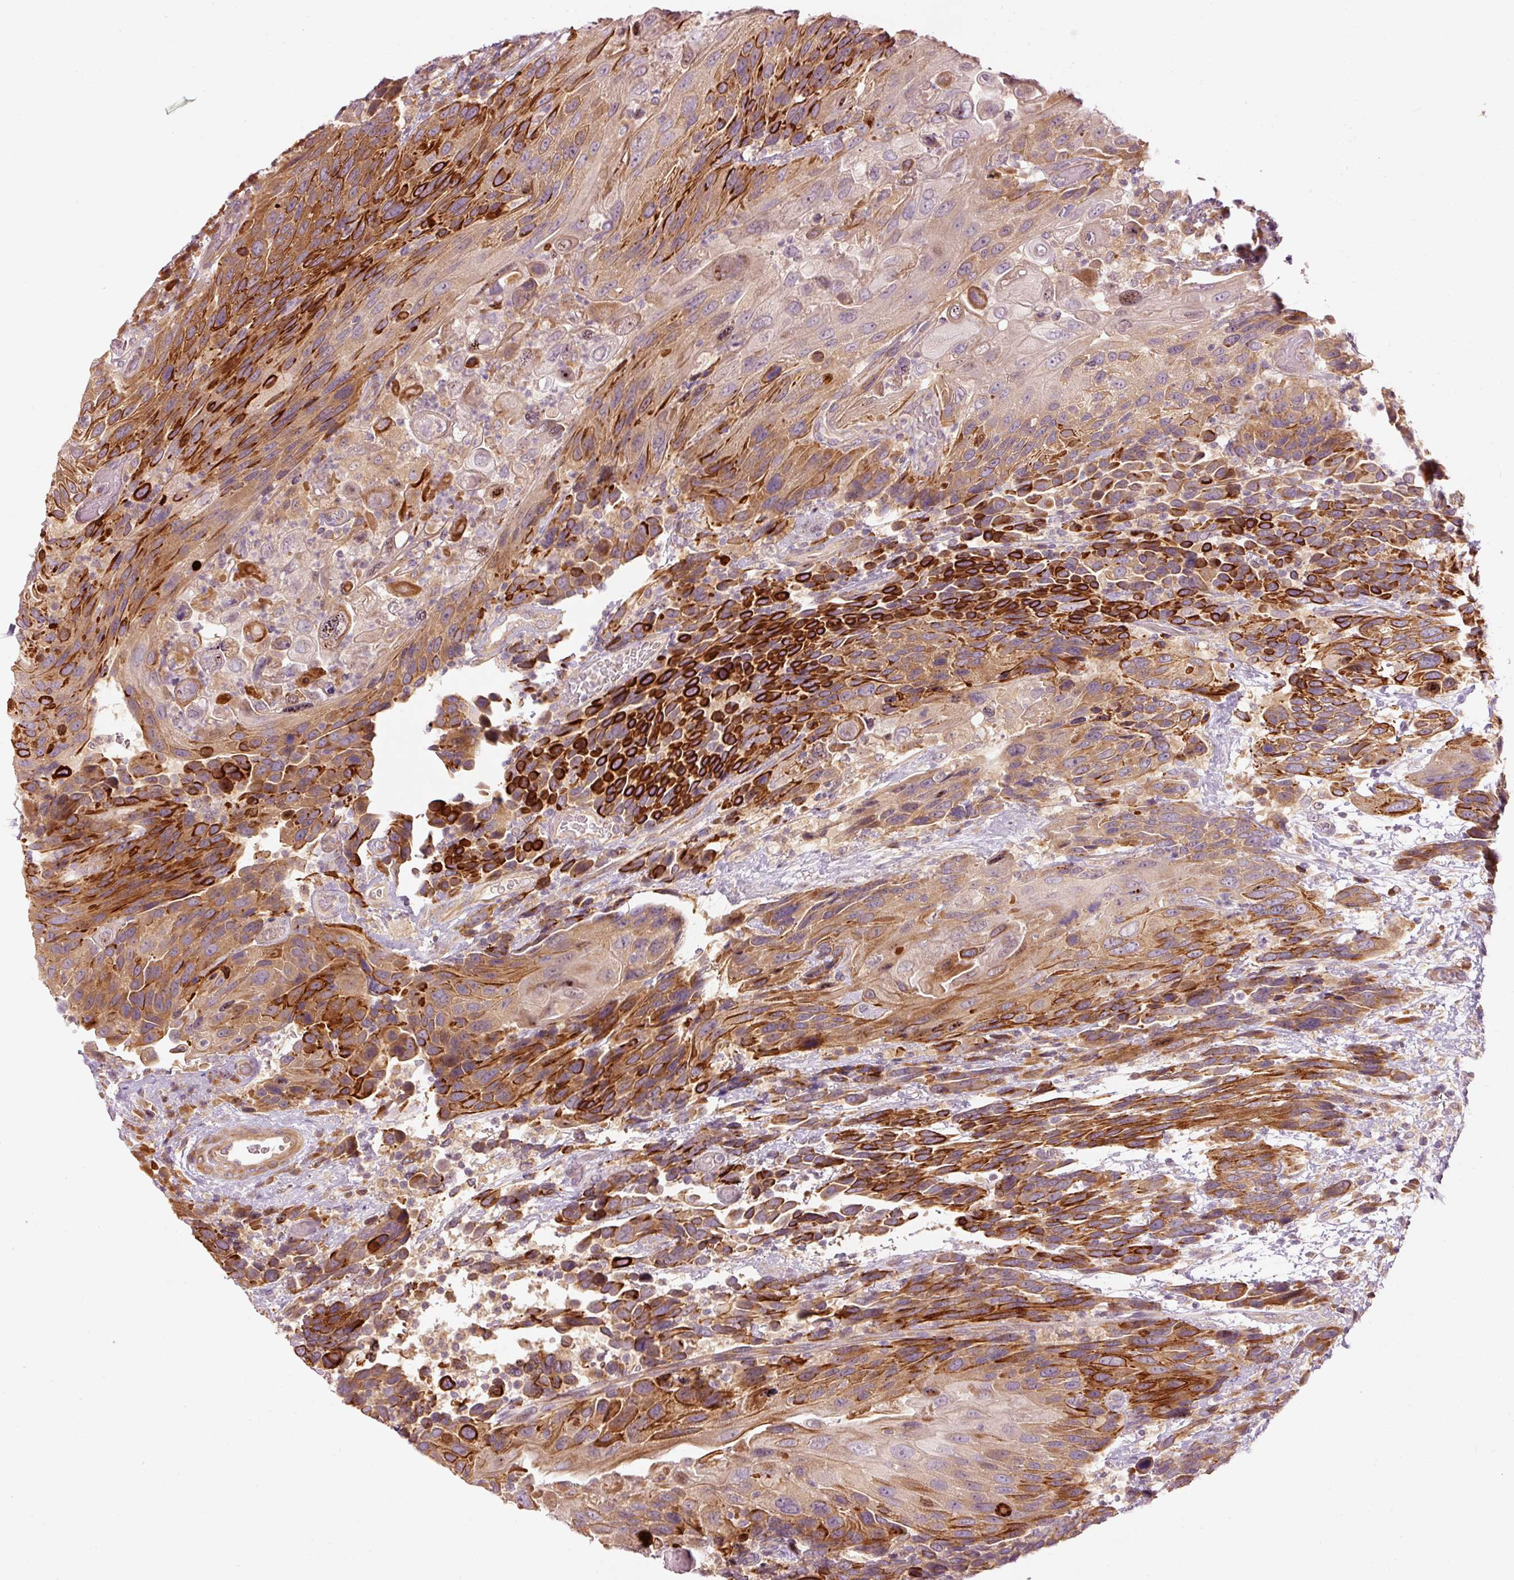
{"staining": {"intensity": "strong", "quantity": "25%-75%", "location": "cytoplasmic/membranous"}, "tissue": "urothelial cancer", "cell_type": "Tumor cells", "image_type": "cancer", "snomed": [{"axis": "morphology", "description": "Urothelial carcinoma, High grade"}, {"axis": "topography", "description": "Urinary bladder"}], "caption": "Protein expression analysis of high-grade urothelial carcinoma reveals strong cytoplasmic/membranous staining in about 25%-75% of tumor cells.", "gene": "MAP10", "patient": {"sex": "female", "age": 70}}